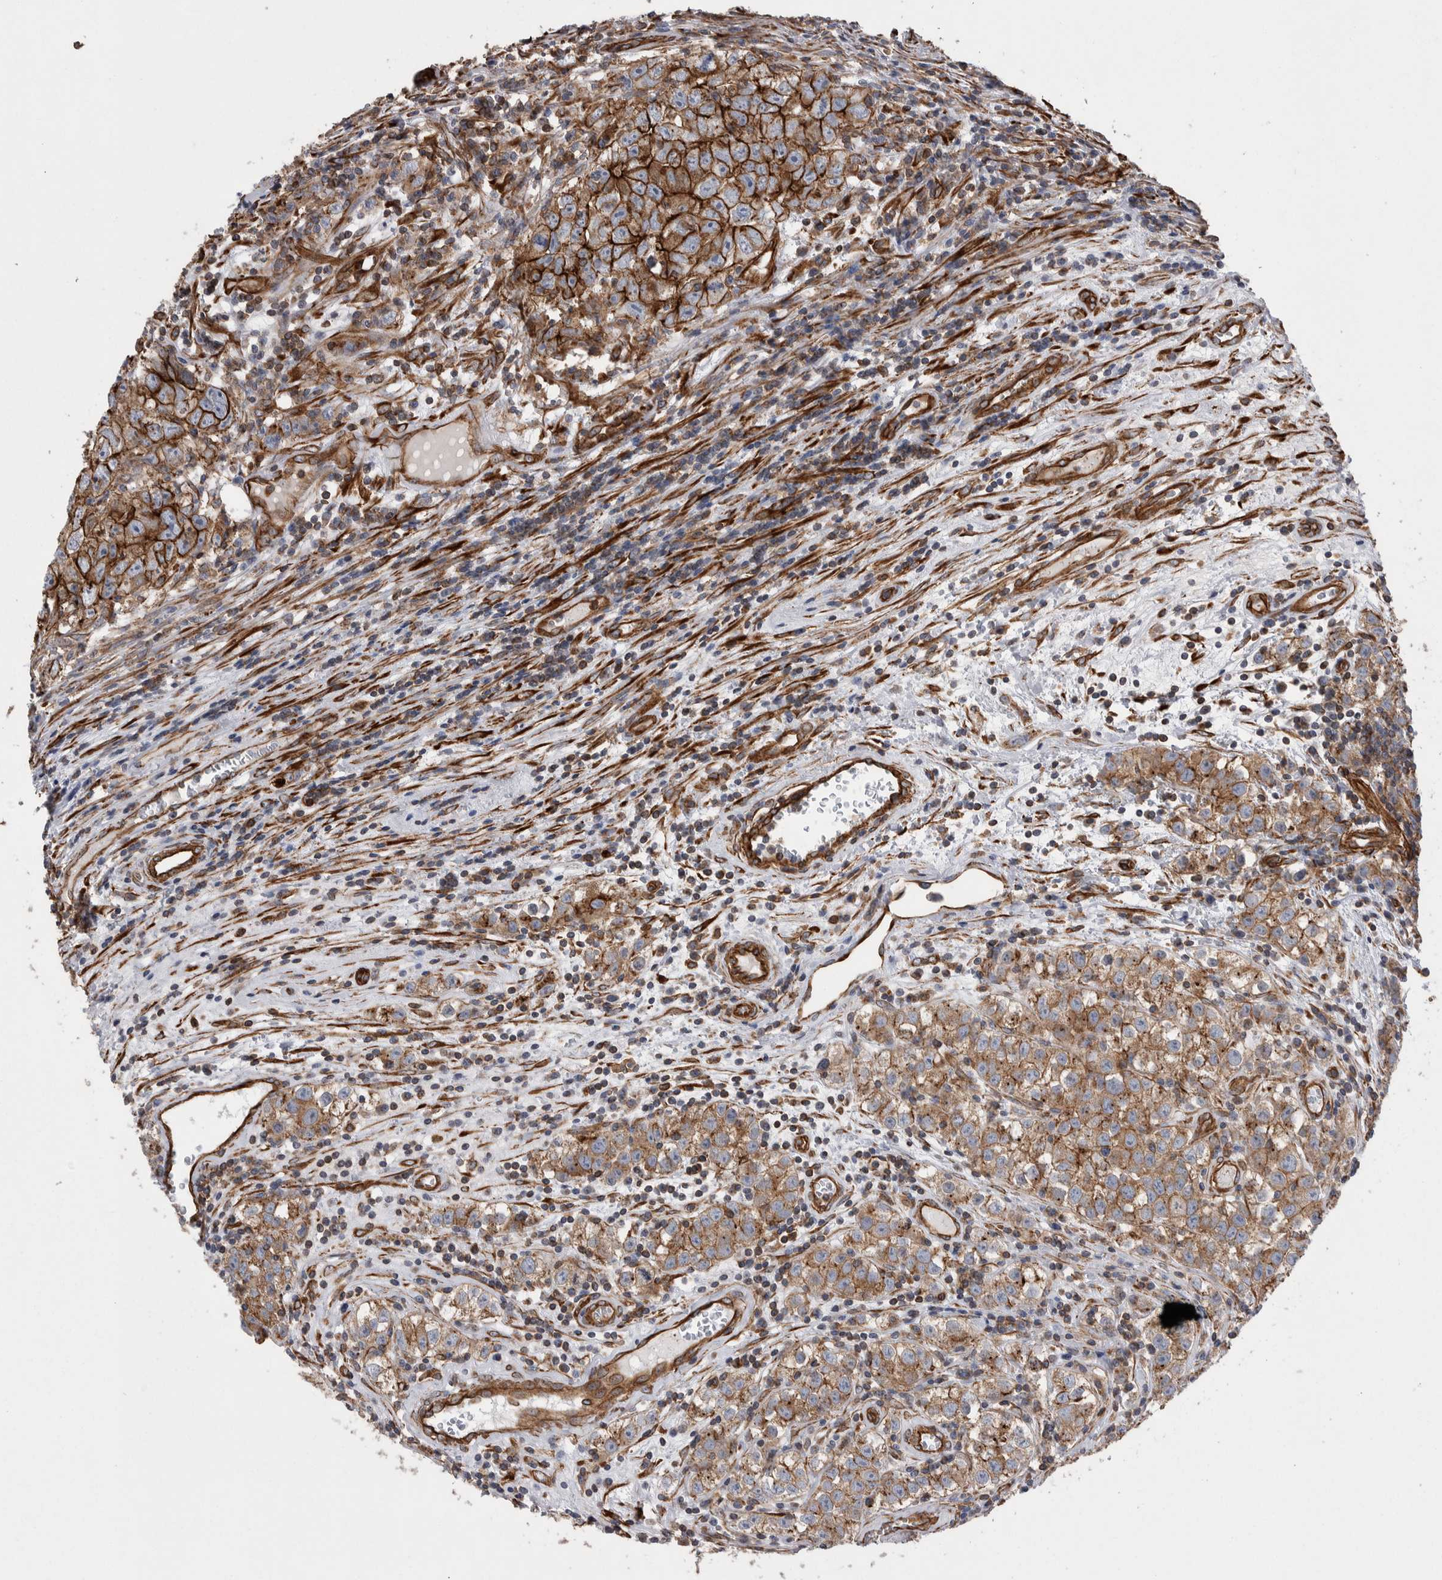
{"staining": {"intensity": "strong", "quantity": ">75%", "location": "cytoplasmic/membranous"}, "tissue": "testis cancer", "cell_type": "Tumor cells", "image_type": "cancer", "snomed": [{"axis": "morphology", "description": "Seminoma, NOS"}, {"axis": "morphology", "description": "Carcinoma, Embryonal, NOS"}, {"axis": "topography", "description": "Testis"}], "caption": "Tumor cells show high levels of strong cytoplasmic/membranous positivity in approximately >75% of cells in testis cancer.", "gene": "KIF12", "patient": {"sex": "male", "age": 43}}